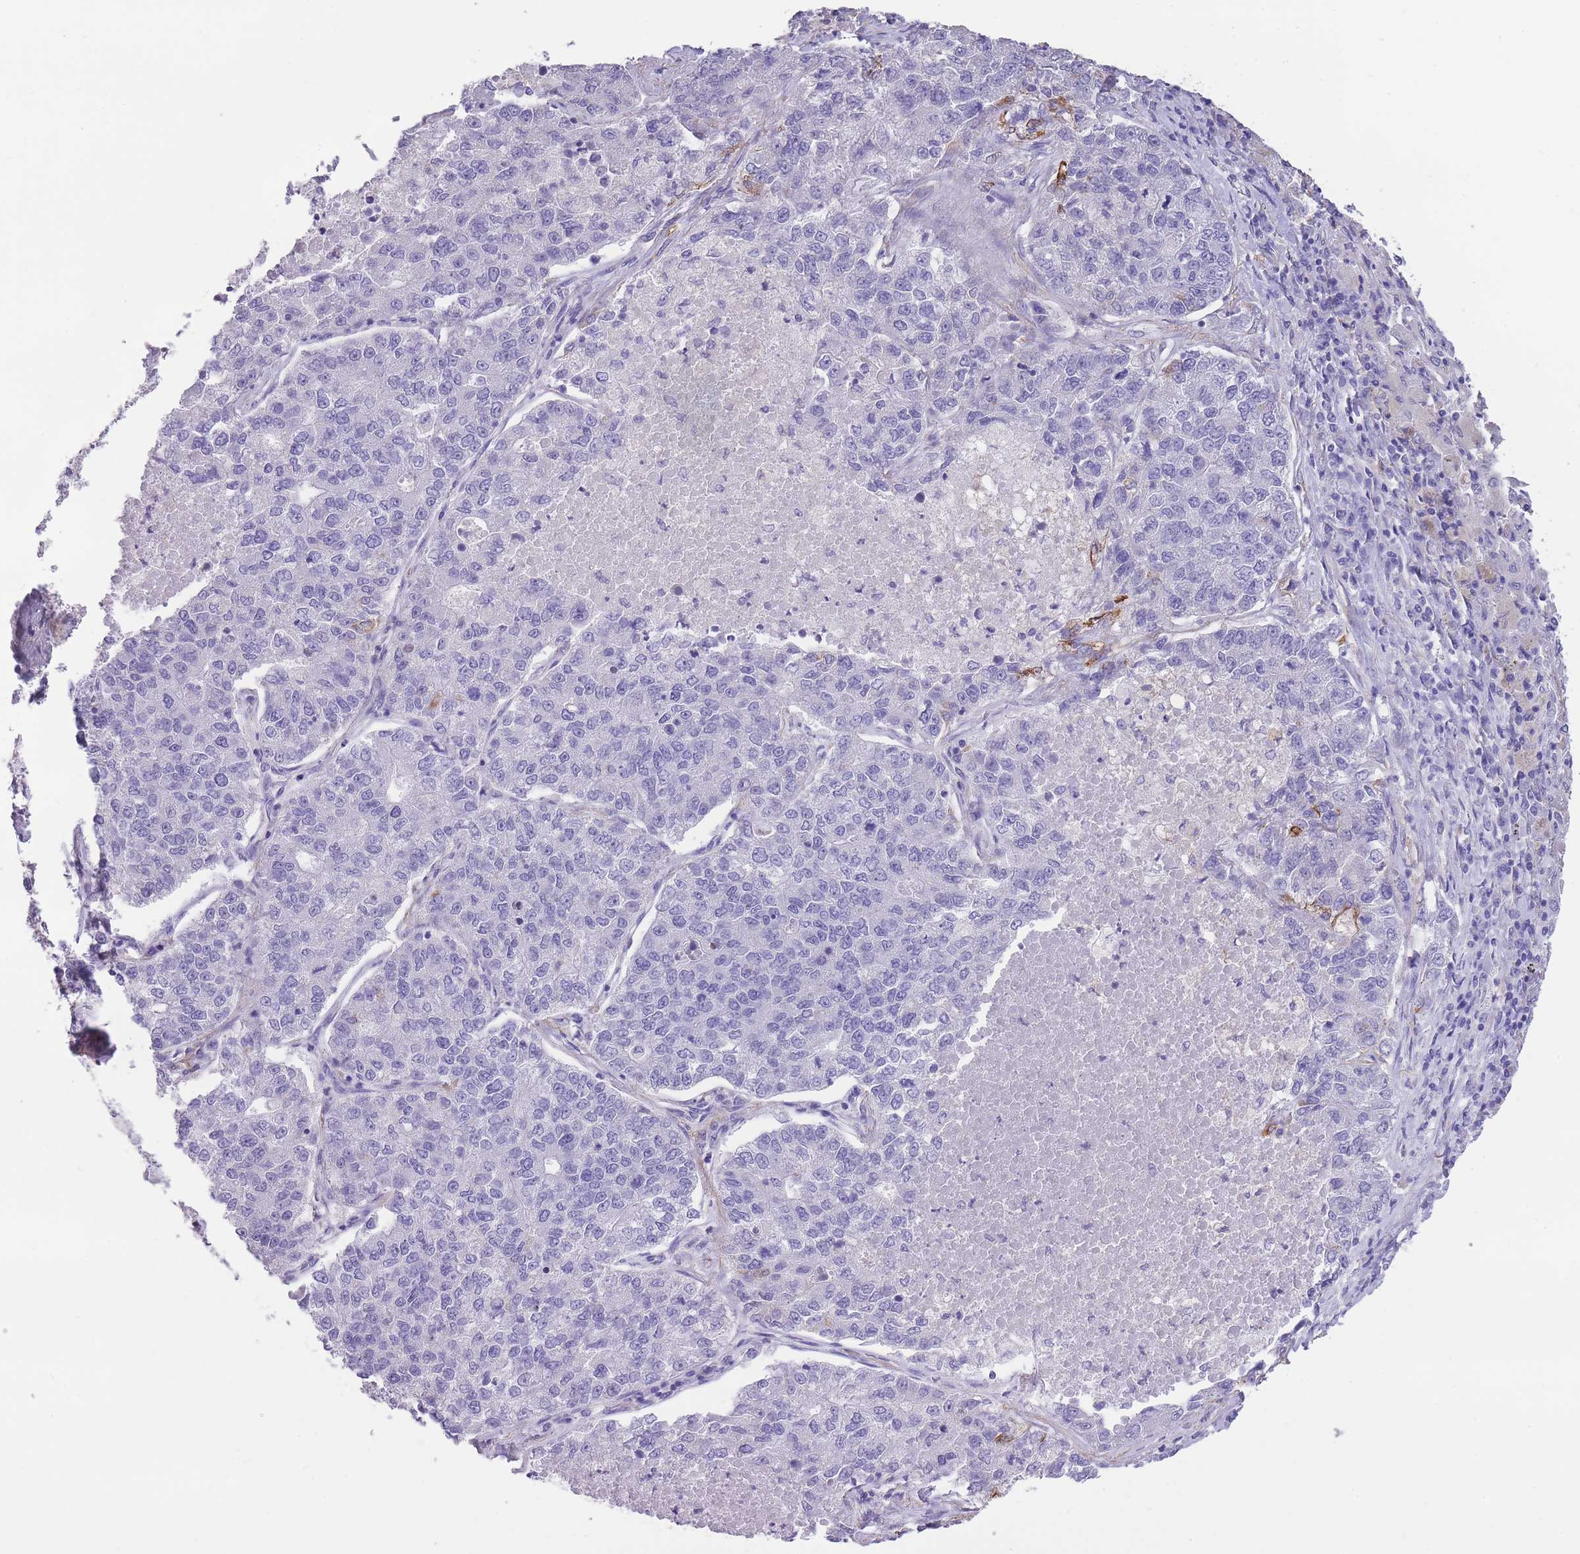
{"staining": {"intensity": "negative", "quantity": "none", "location": "none"}, "tissue": "lung cancer", "cell_type": "Tumor cells", "image_type": "cancer", "snomed": [{"axis": "morphology", "description": "Adenocarcinoma, NOS"}, {"axis": "topography", "description": "Lung"}], "caption": "This photomicrograph is of lung cancer stained with IHC to label a protein in brown with the nuclei are counter-stained blue. There is no expression in tumor cells. (DAB immunohistochemistry visualized using brightfield microscopy, high magnification).", "gene": "RAI2", "patient": {"sex": "male", "age": 49}}